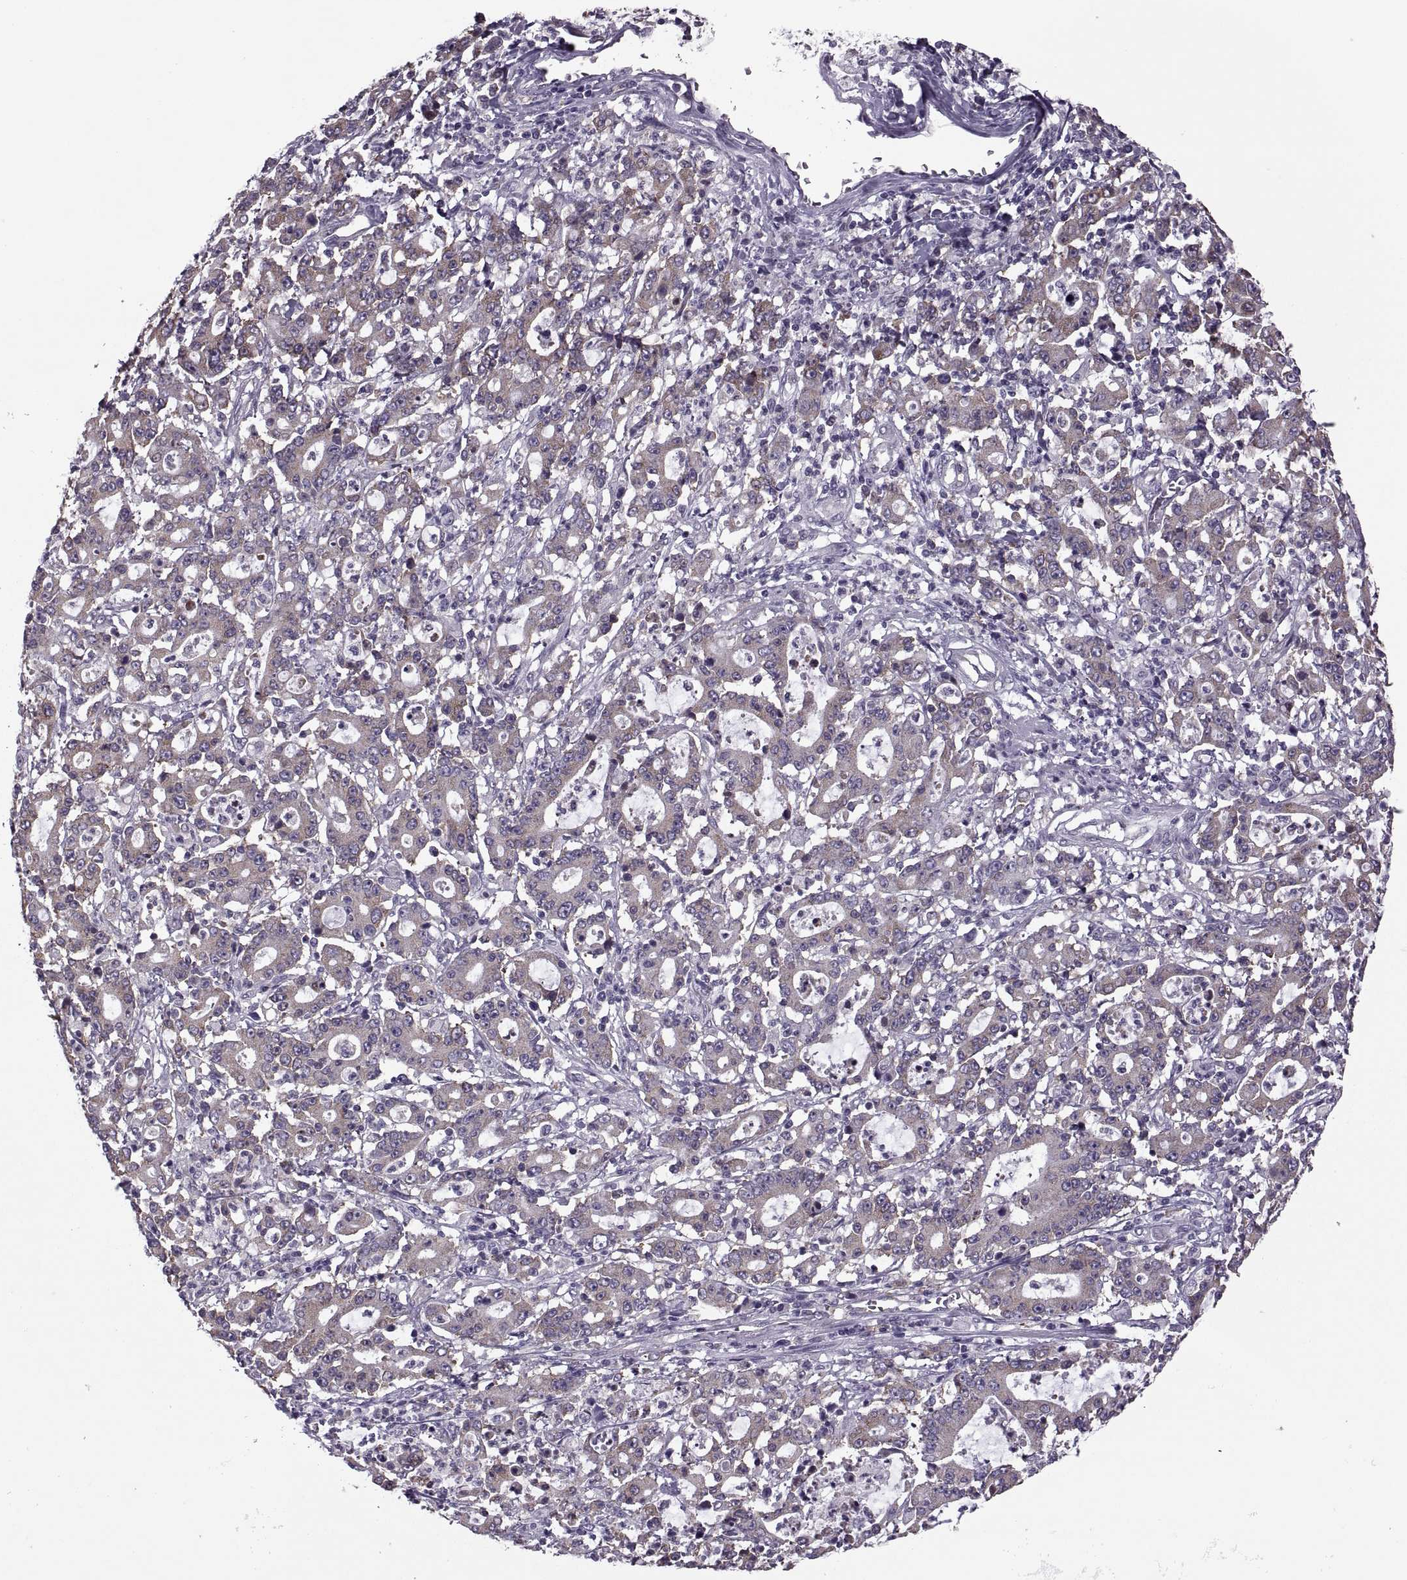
{"staining": {"intensity": "moderate", "quantity": "25%-75%", "location": "cytoplasmic/membranous"}, "tissue": "stomach cancer", "cell_type": "Tumor cells", "image_type": "cancer", "snomed": [{"axis": "morphology", "description": "Adenocarcinoma, NOS"}, {"axis": "topography", "description": "Stomach, upper"}], "caption": "Moderate cytoplasmic/membranous positivity is seen in about 25%-75% of tumor cells in stomach adenocarcinoma. (DAB (3,3'-diaminobenzidine) = brown stain, brightfield microscopy at high magnification).", "gene": "PABPC1", "patient": {"sex": "male", "age": 68}}